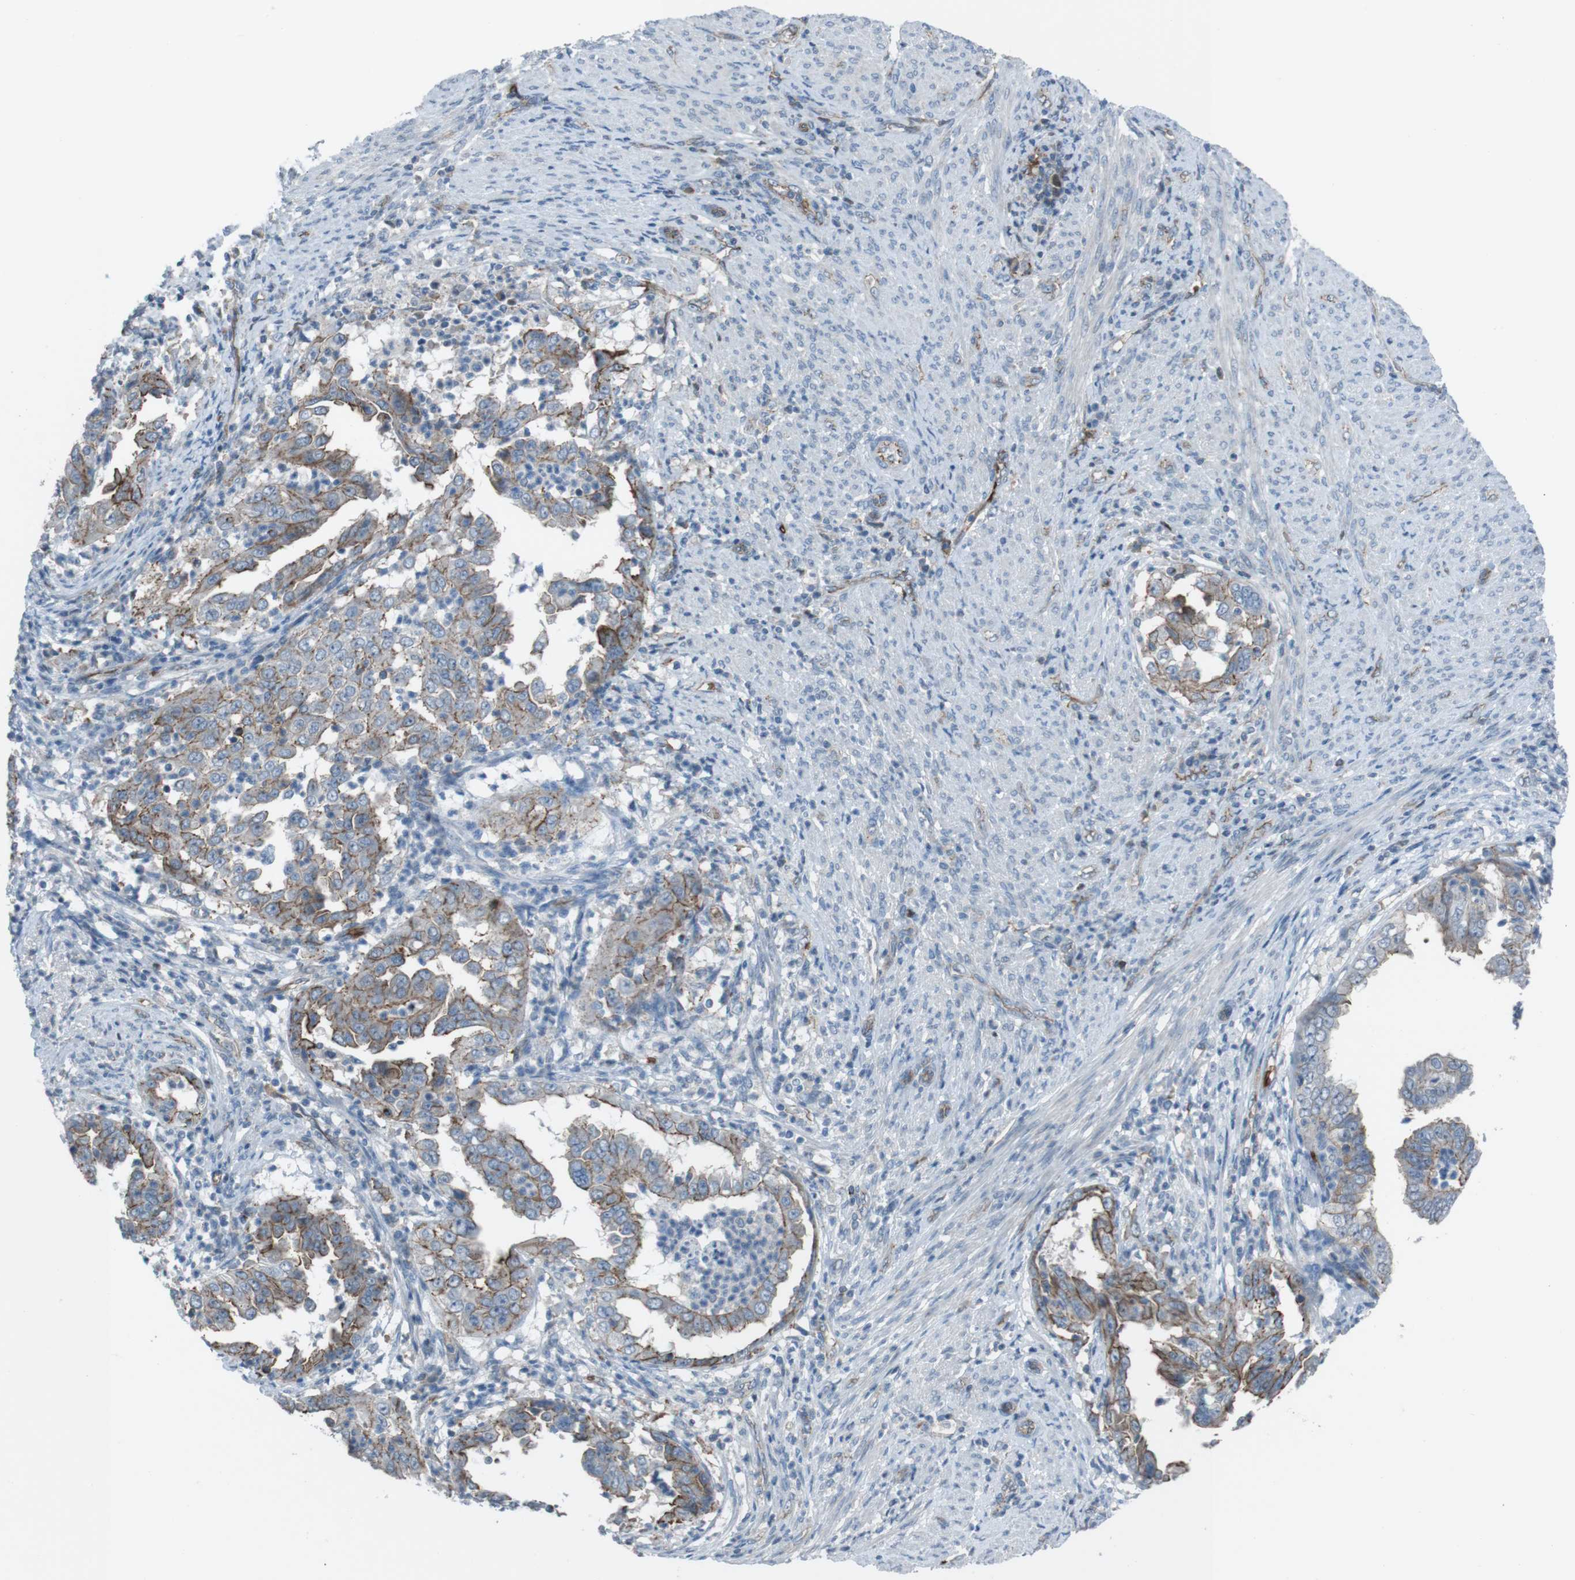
{"staining": {"intensity": "moderate", "quantity": "25%-75%", "location": "cytoplasmic/membranous"}, "tissue": "endometrial cancer", "cell_type": "Tumor cells", "image_type": "cancer", "snomed": [{"axis": "morphology", "description": "Adenocarcinoma, NOS"}, {"axis": "topography", "description": "Endometrium"}], "caption": "The photomicrograph demonstrates immunohistochemical staining of endometrial adenocarcinoma. There is moderate cytoplasmic/membranous positivity is present in approximately 25%-75% of tumor cells. The staining was performed using DAB to visualize the protein expression in brown, while the nuclei were stained in blue with hematoxylin (Magnification: 20x).", "gene": "SPTA1", "patient": {"sex": "female", "age": 85}}